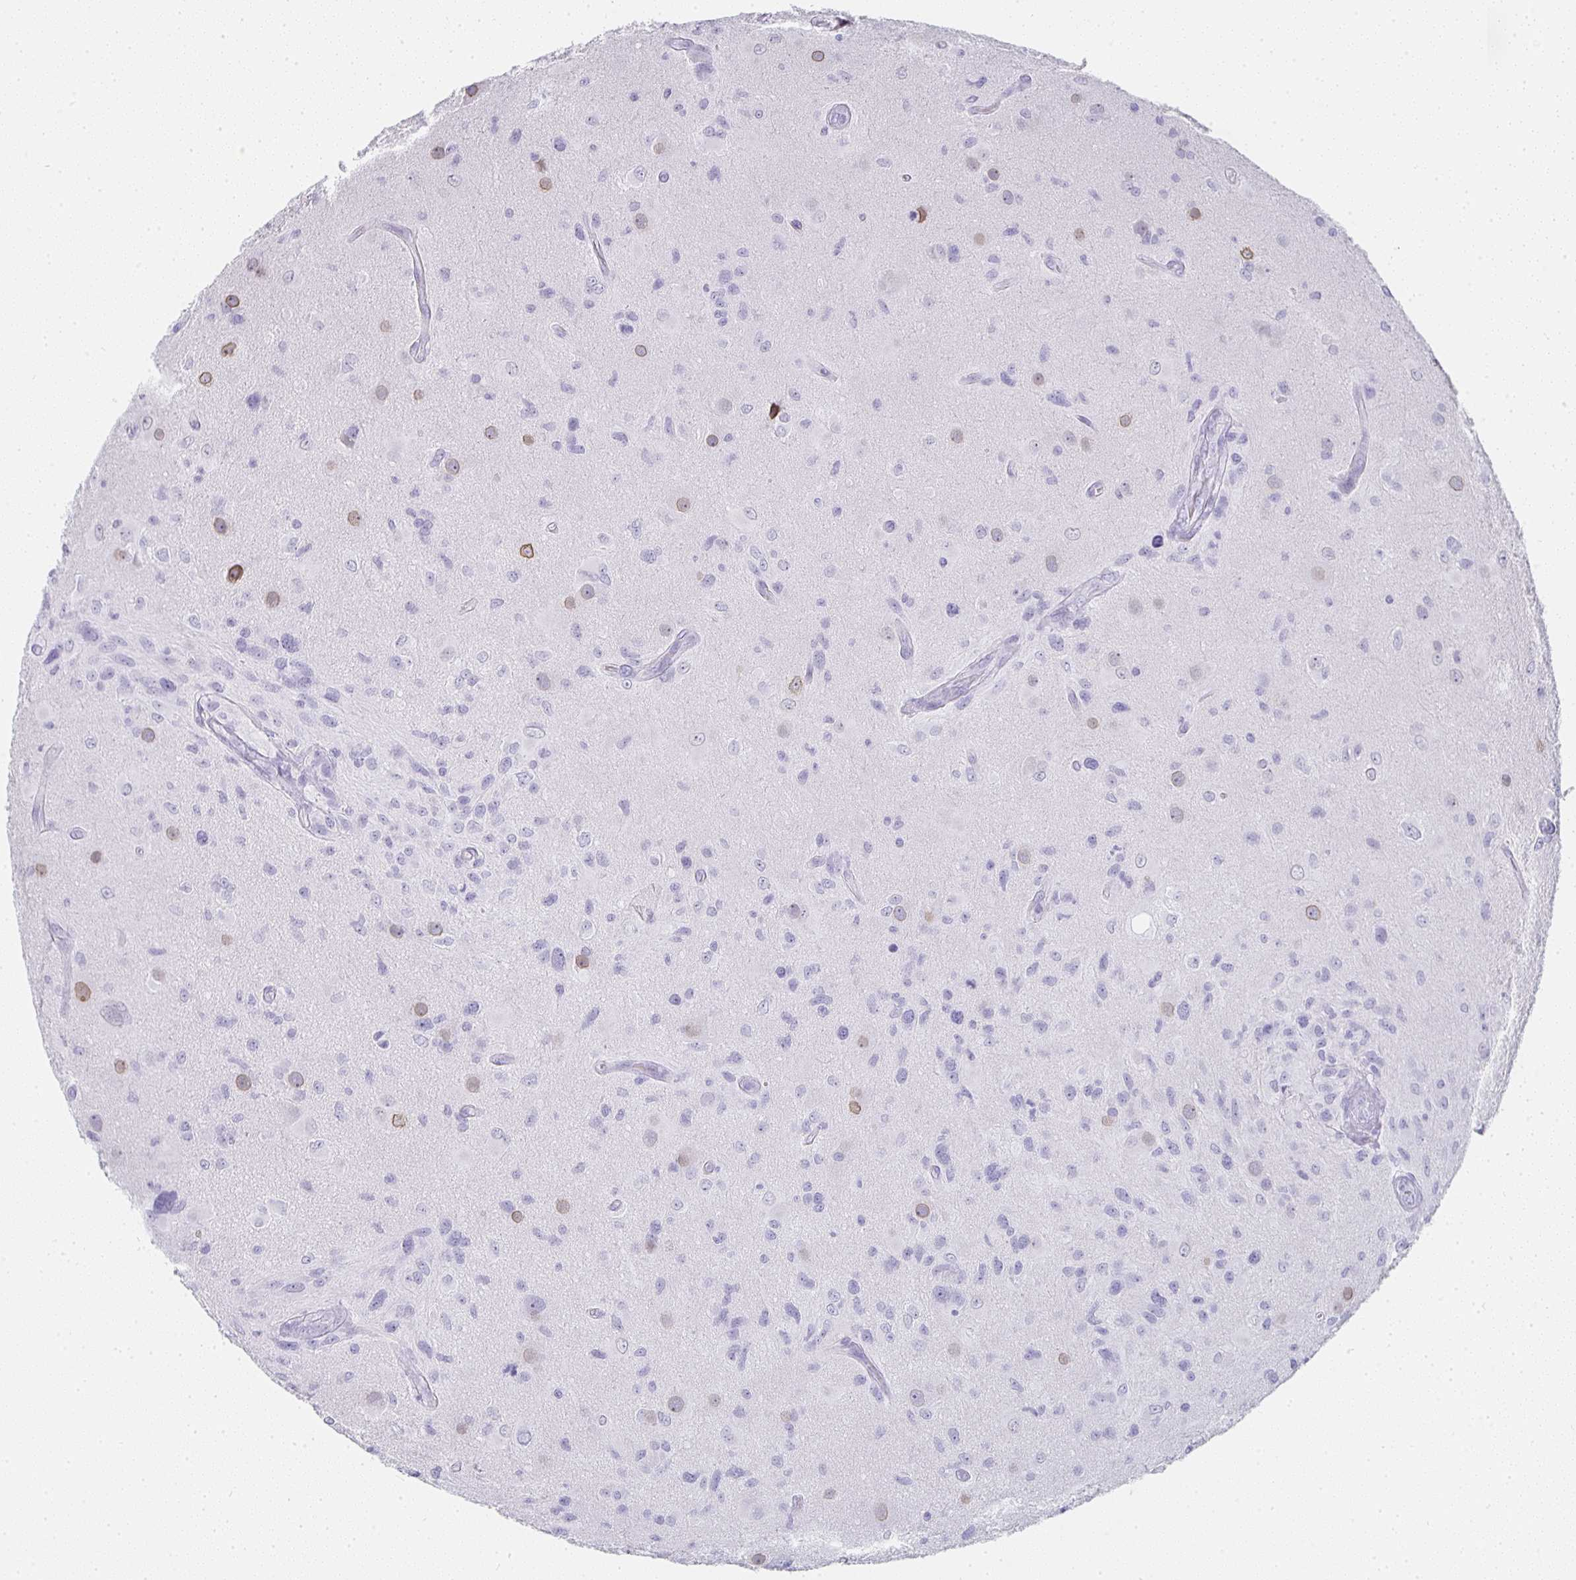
{"staining": {"intensity": "negative", "quantity": "none", "location": "none"}, "tissue": "glioma", "cell_type": "Tumor cells", "image_type": "cancer", "snomed": [{"axis": "morphology", "description": "Glioma, malignant, High grade"}, {"axis": "topography", "description": "Brain"}], "caption": "Glioma was stained to show a protein in brown. There is no significant staining in tumor cells.", "gene": "TPSD1", "patient": {"sex": "male", "age": 53}}